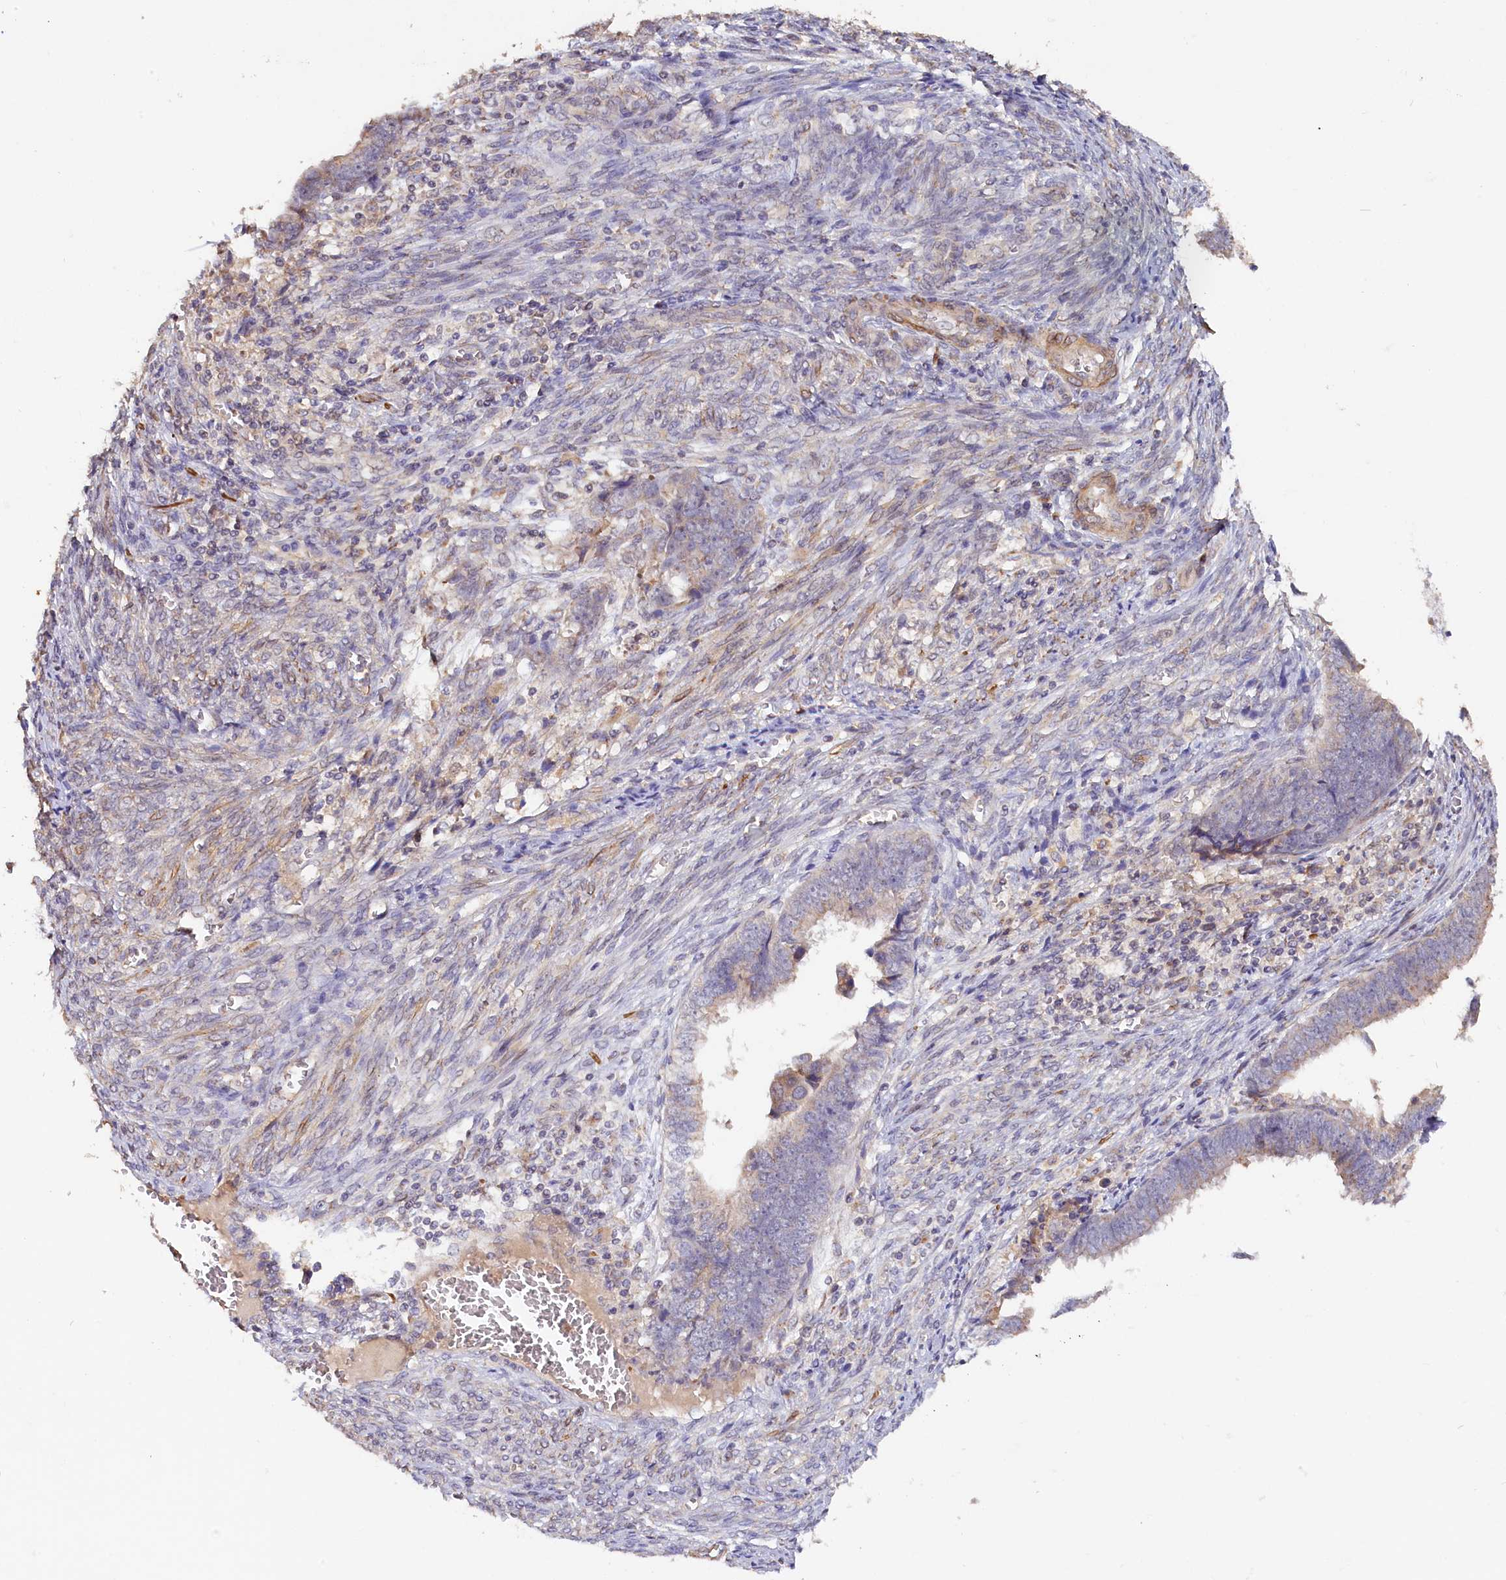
{"staining": {"intensity": "weak", "quantity": "<25%", "location": "cytoplasmic/membranous"}, "tissue": "endometrial cancer", "cell_type": "Tumor cells", "image_type": "cancer", "snomed": [{"axis": "morphology", "description": "Adenocarcinoma, NOS"}, {"axis": "topography", "description": "Endometrium"}], "caption": "Human endometrial cancer stained for a protein using IHC displays no staining in tumor cells.", "gene": "TANGO6", "patient": {"sex": "female", "age": 75}}